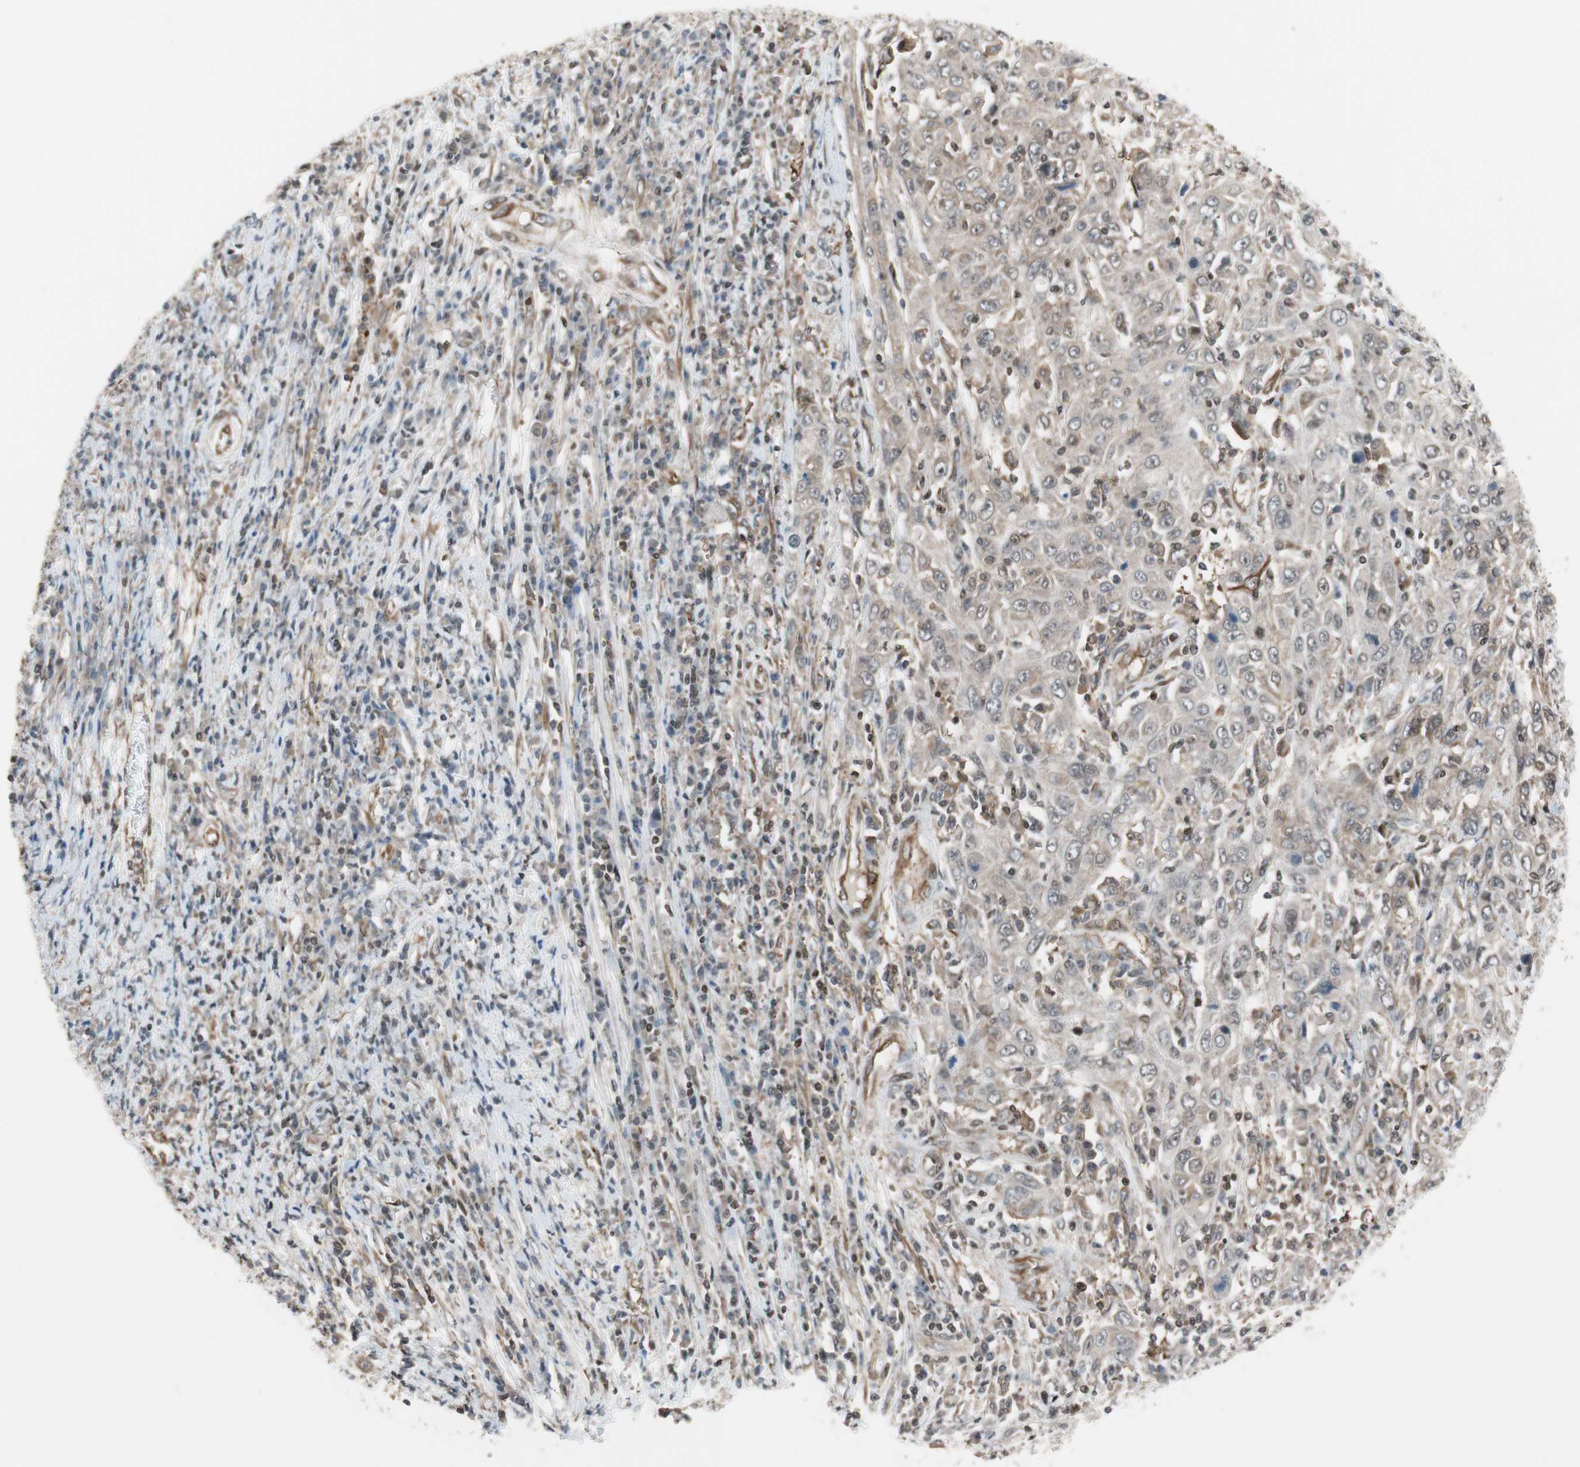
{"staining": {"intensity": "weak", "quantity": "<25%", "location": "cytoplasmic/membranous"}, "tissue": "cervical cancer", "cell_type": "Tumor cells", "image_type": "cancer", "snomed": [{"axis": "morphology", "description": "Squamous cell carcinoma, NOS"}, {"axis": "topography", "description": "Cervix"}], "caption": "Cervical cancer (squamous cell carcinoma) stained for a protein using IHC exhibits no staining tumor cells.", "gene": "ZNF512B", "patient": {"sex": "female", "age": 46}}